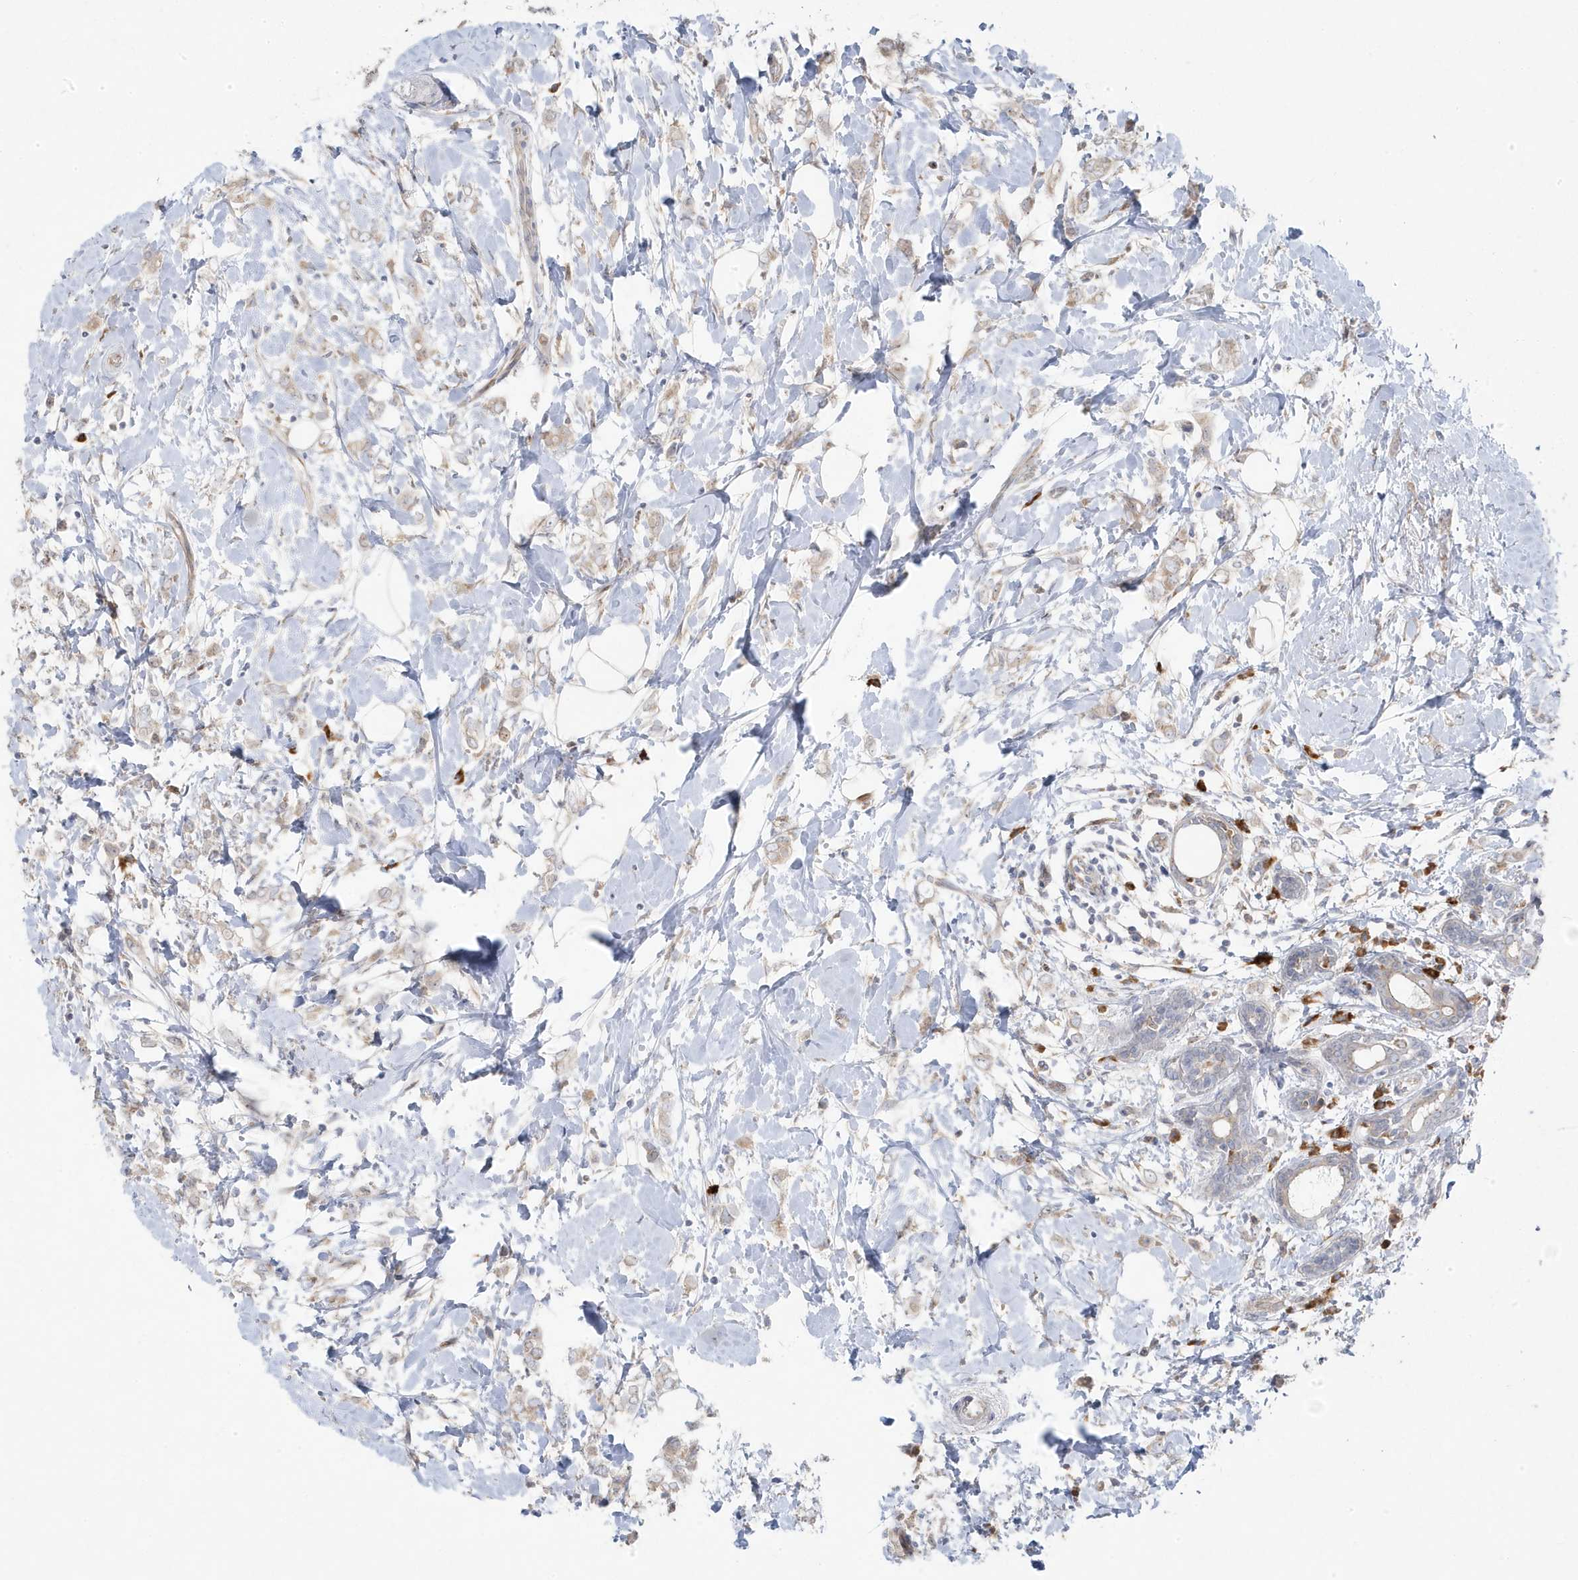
{"staining": {"intensity": "weak", "quantity": "25%-75%", "location": "cytoplasmic/membranous"}, "tissue": "breast cancer", "cell_type": "Tumor cells", "image_type": "cancer", "snomed": [{"axis": "morphology", "description": "Normal tissue, NOS"}, {"axis": "morphology", "description": "Lobular carcinoma"}, {"axis": "topography", "description": "Breast"}], "caption": "Protein staining exhibits weak cytoplasmic/membranous staining in approximately 25%-75% of tumor cells in lobular carcinoma (breast).", "gene": "ZNF654", "patient": {"sex": "female", "age": 47}}